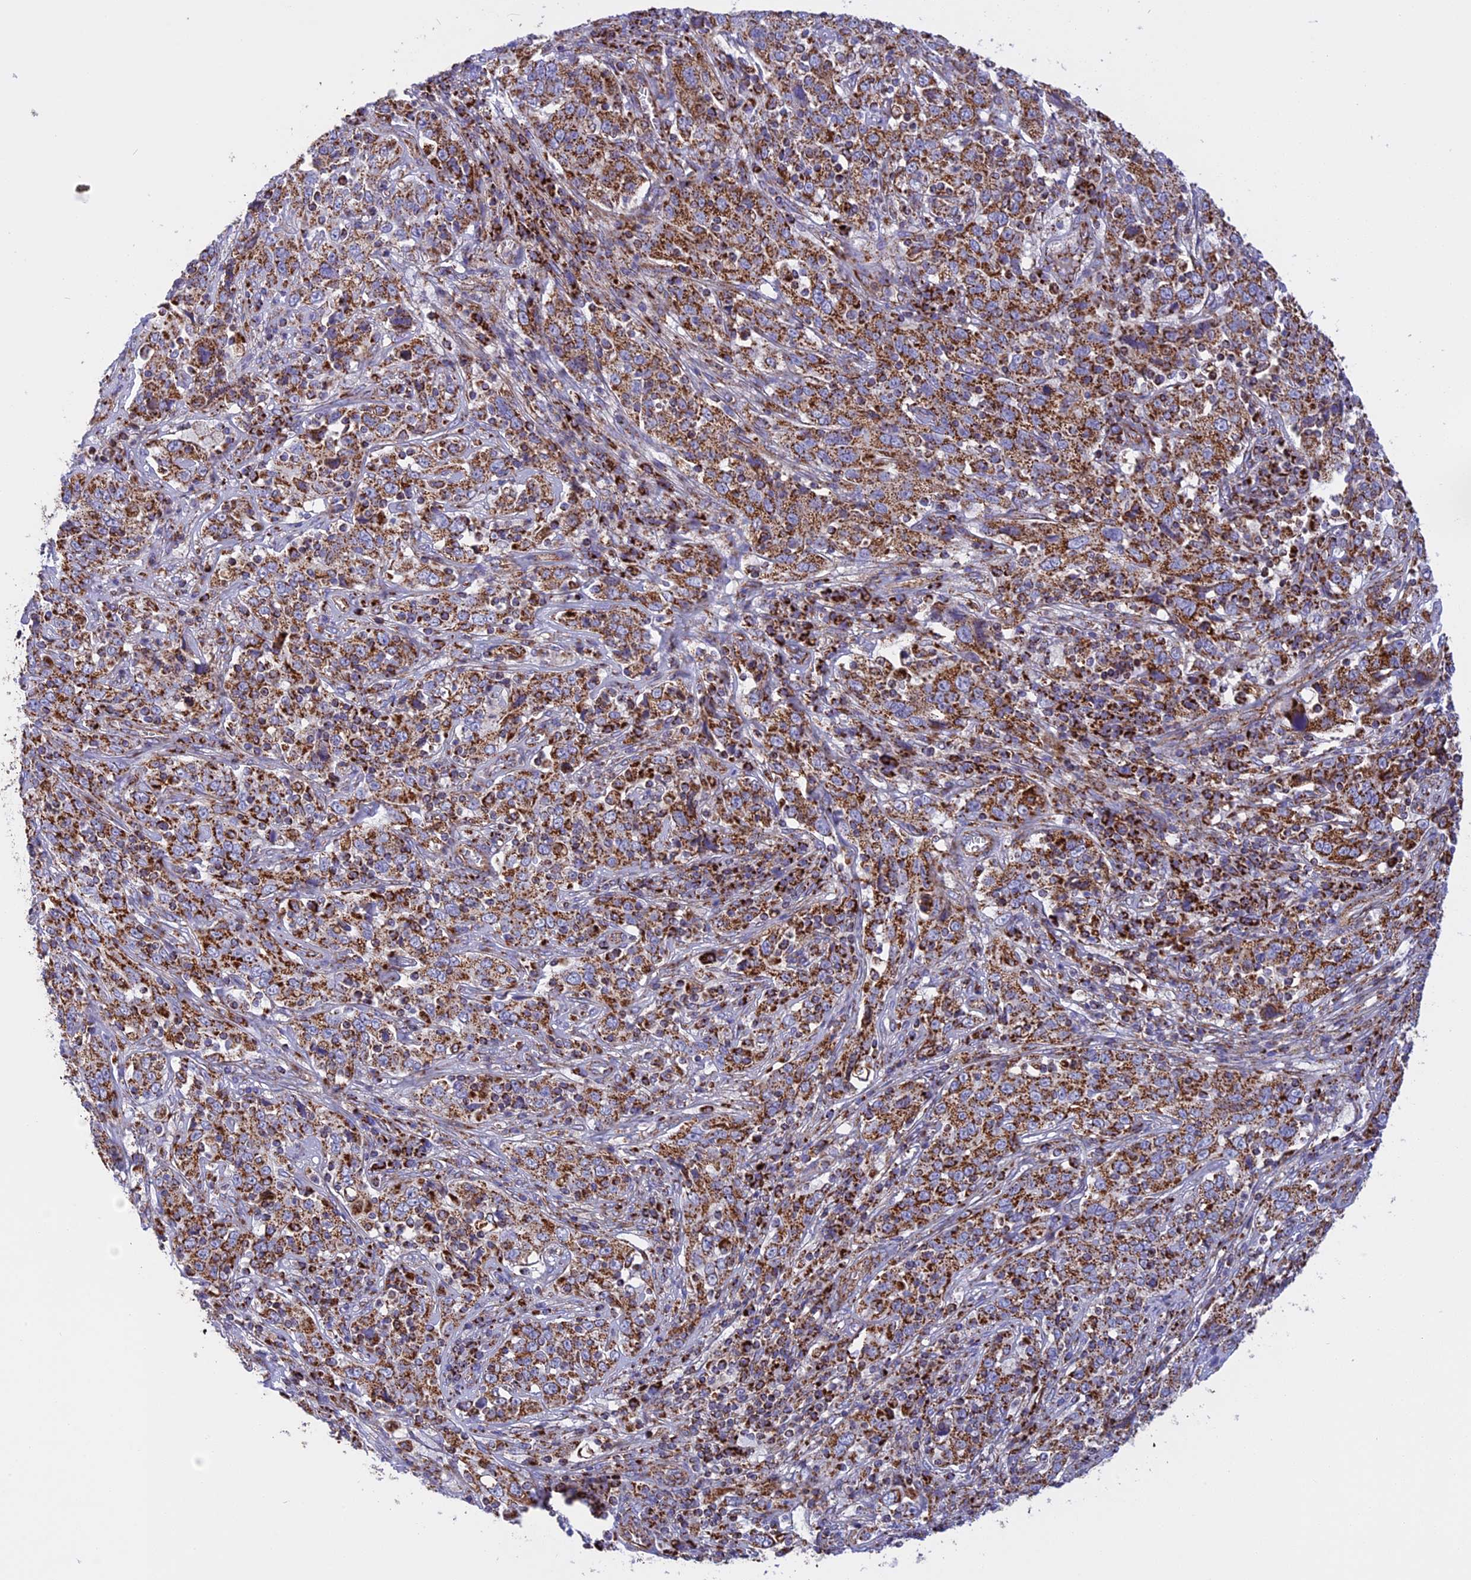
{"staining": {"intensity": "strong", "quantity": ">75%", "location": "cytoplasmic/membranous"}, "tissue": "cervical cancer", "cell_type": "Tumor cells", "image_type": "cancer", "snomed": [{"axis": "morphology", "description": "Squamous cell carcinoma, NOS"}, {"axis": "topography", "description": "Cervix"}], "caption": "Cervical squamous cell carcinoma was stained to show a protein in brown. There is high levels of strong cytoplasmic/membranous staining in approximately >75% of tumor cells. Using DAB (brown) and hematoxylin (blue) stains, captured at high magnification using brightfield microscopy.", "gene": "UQCRB", "patient": {"sex": "female", "age": 46}}